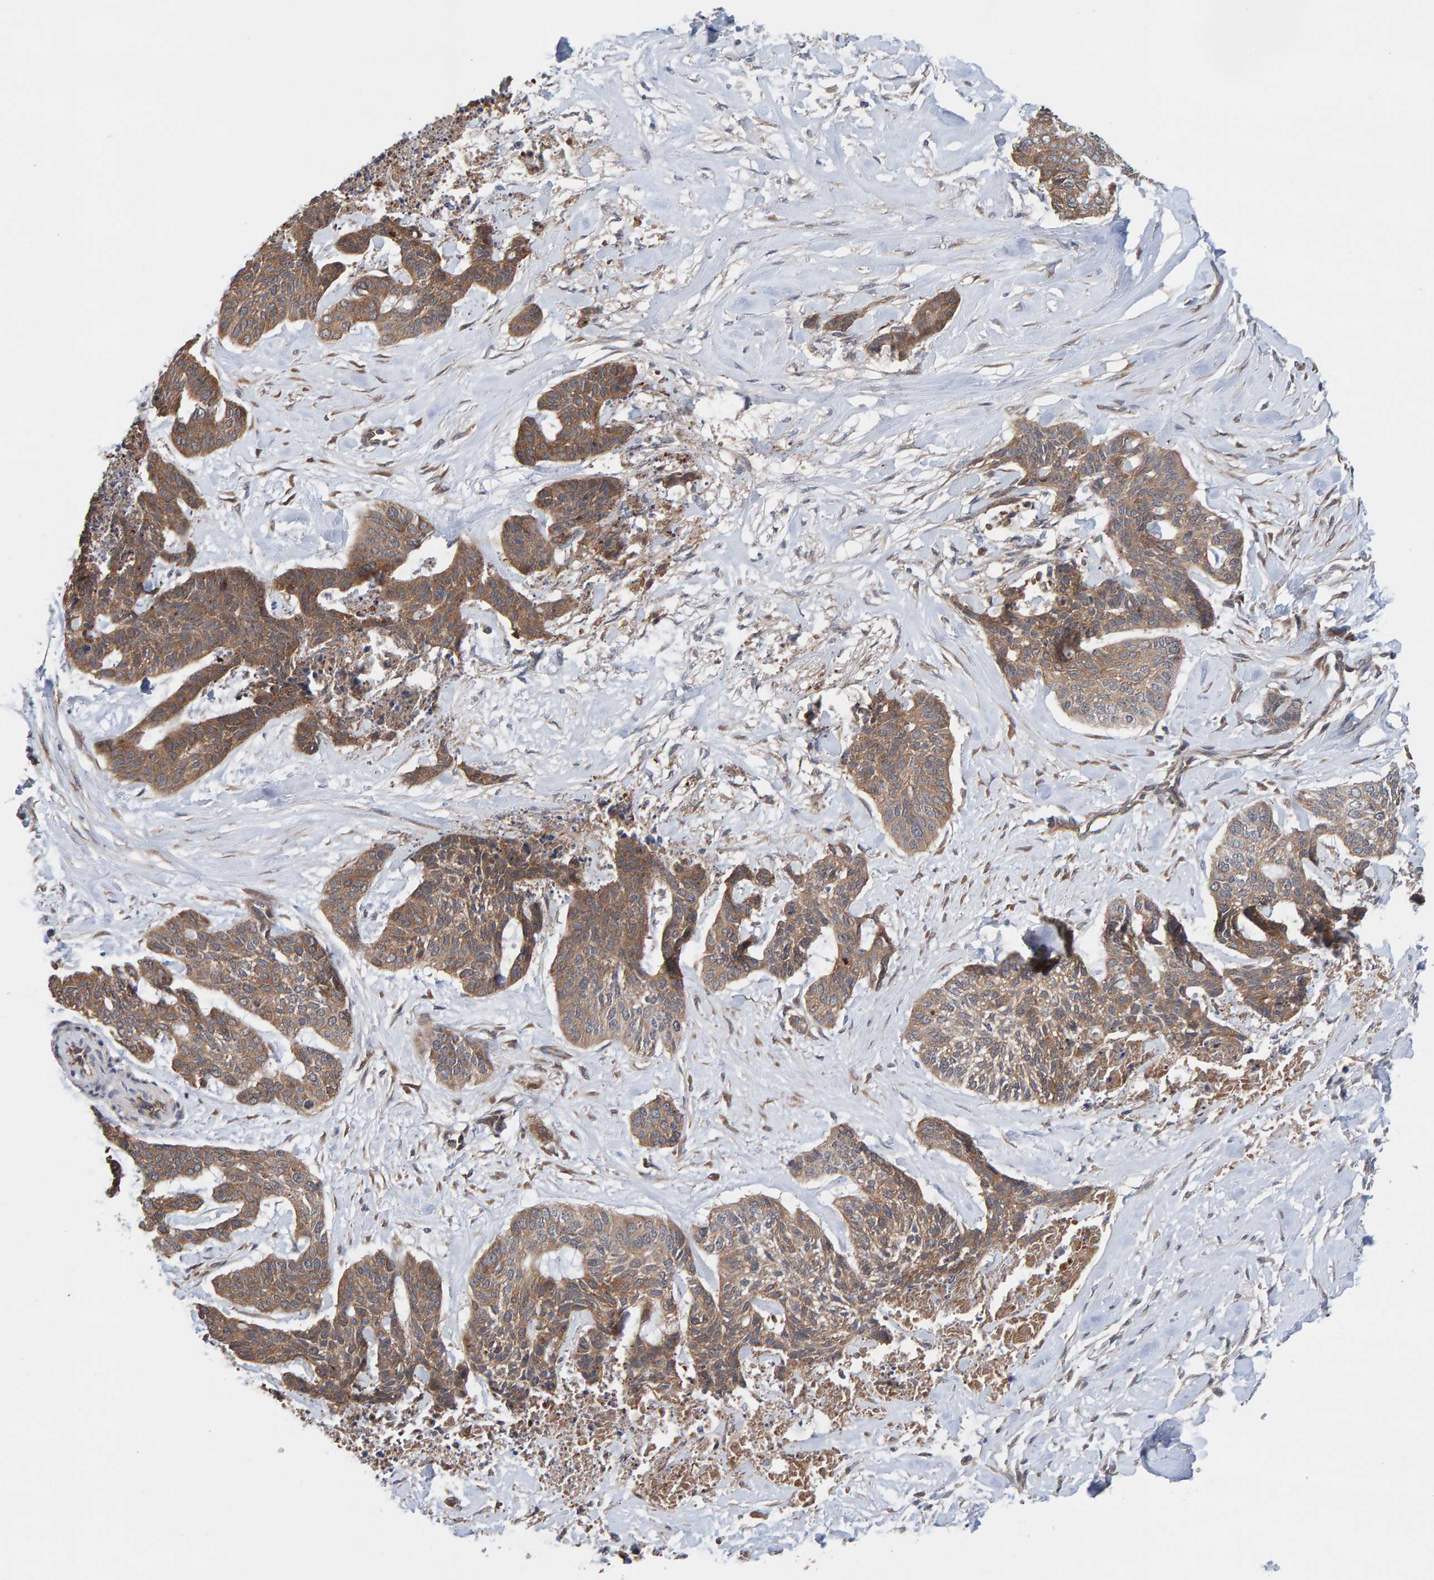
{"staining": {"intensity": "moderate", "quantity": ">75%", "location": "cytoplasmic/membranous"}, "tissue": "skin cancer", "cell_type": "Tumor cells", "image_type": "cancer", "snomed": [{"axis": "morphology", "description": "Basal cell carcinoma"}, {"axis": "topography", "description": "Skin"}], "caption": "Skin cancer (basal cell carcinoma) stained with a protein marker exhibits moderate staining in tumor cells.", "gene": "LRSAM1", "patient": {"sex": "female", "age": 64}}